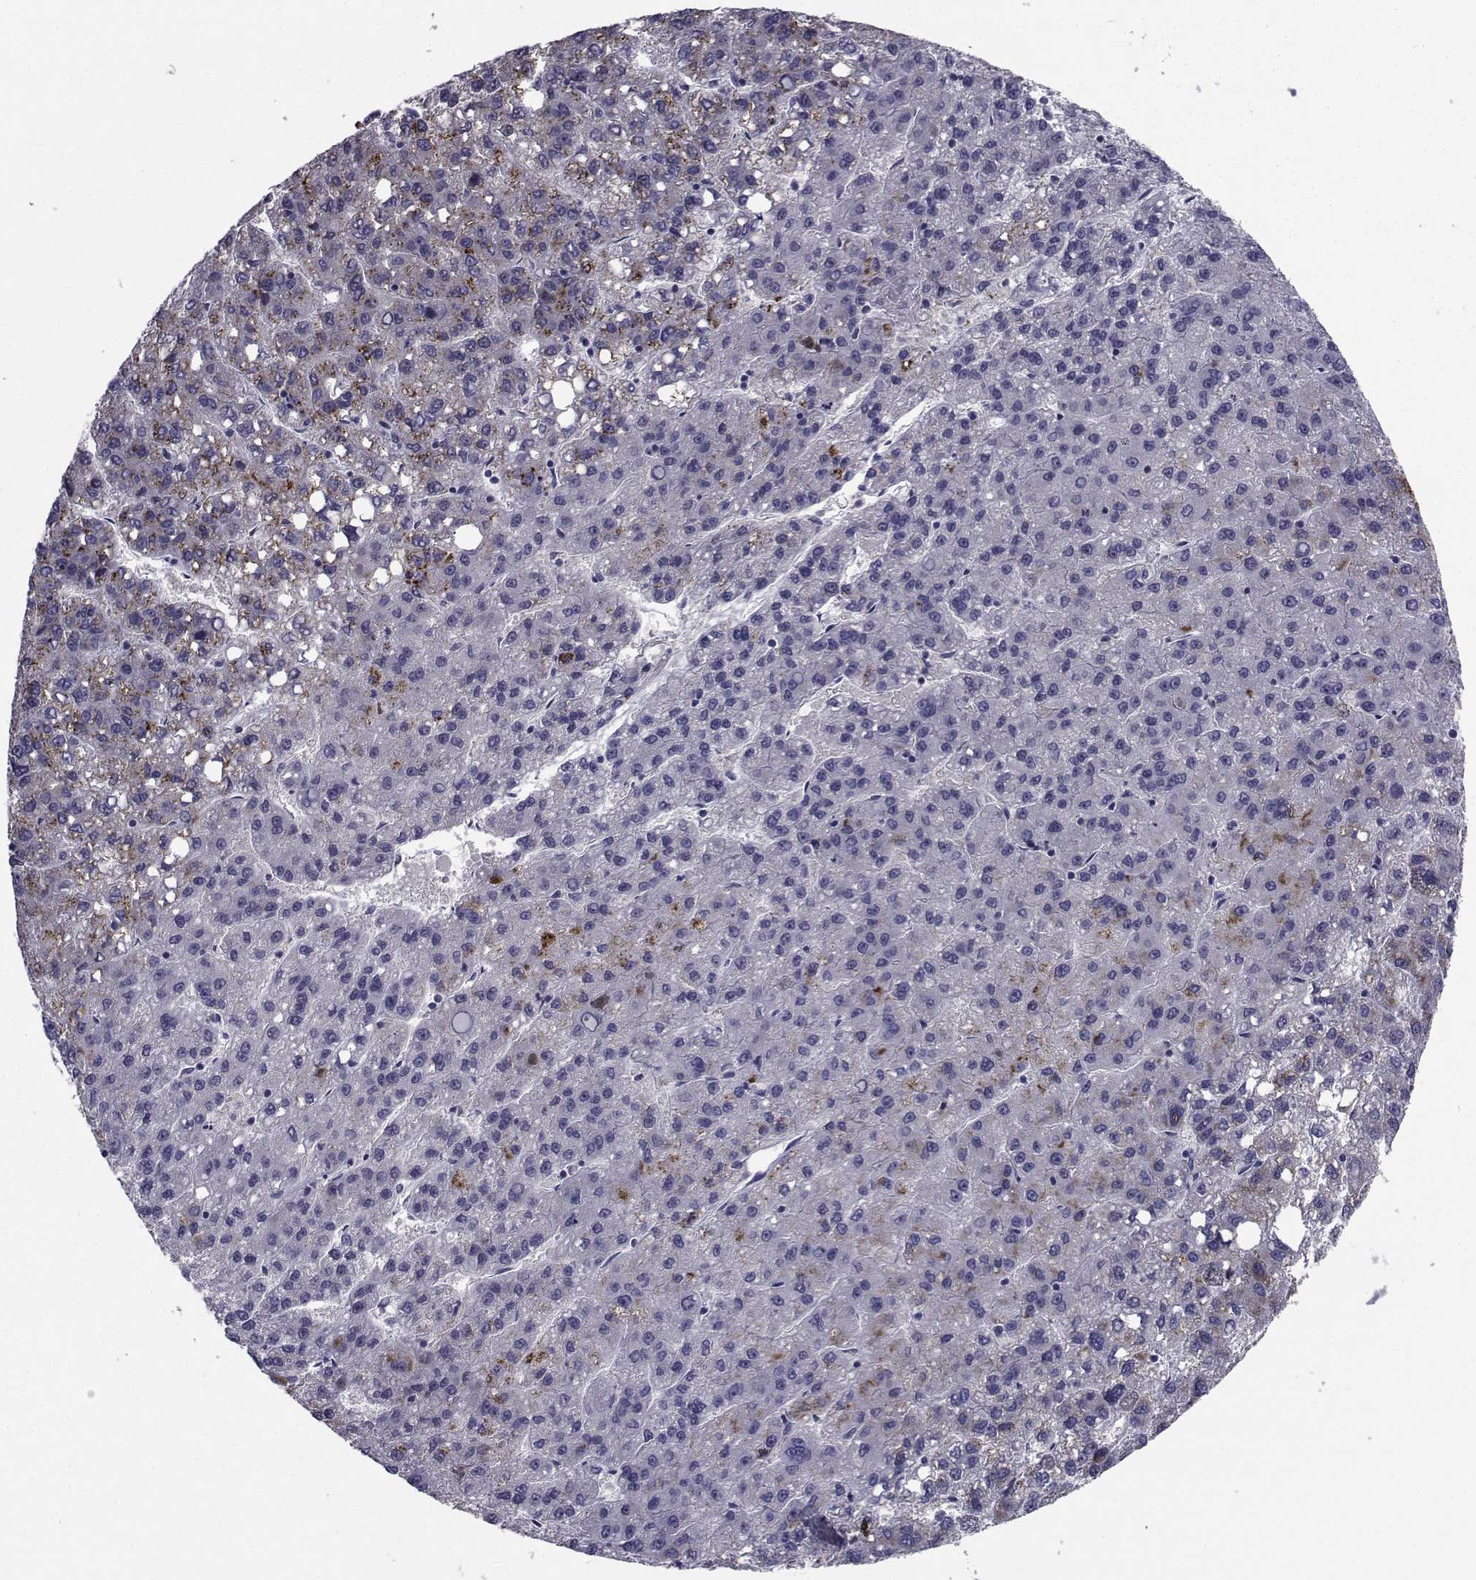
{"staining": {"intensity": "negative", "quantity": "none", "location": "none"}, "tissue": "liver cancer", "cell_type": "Tumor cells", "image_type": "cancer", "snomed": [{"axis": "morphology", "description": "Carcinoma, Hepatocellular, NOS"}, {"axis": "topography", "description": "Liver"}], "caption": "There is no significant staining in tumor cells of liver cancer (hepatocellular carcinoma). (DAB immunohistochemistry (IHC) with hematoxylin counter stain).", "gene": "CHRNA1", "patient": {"sex": "female", "age": 82}}